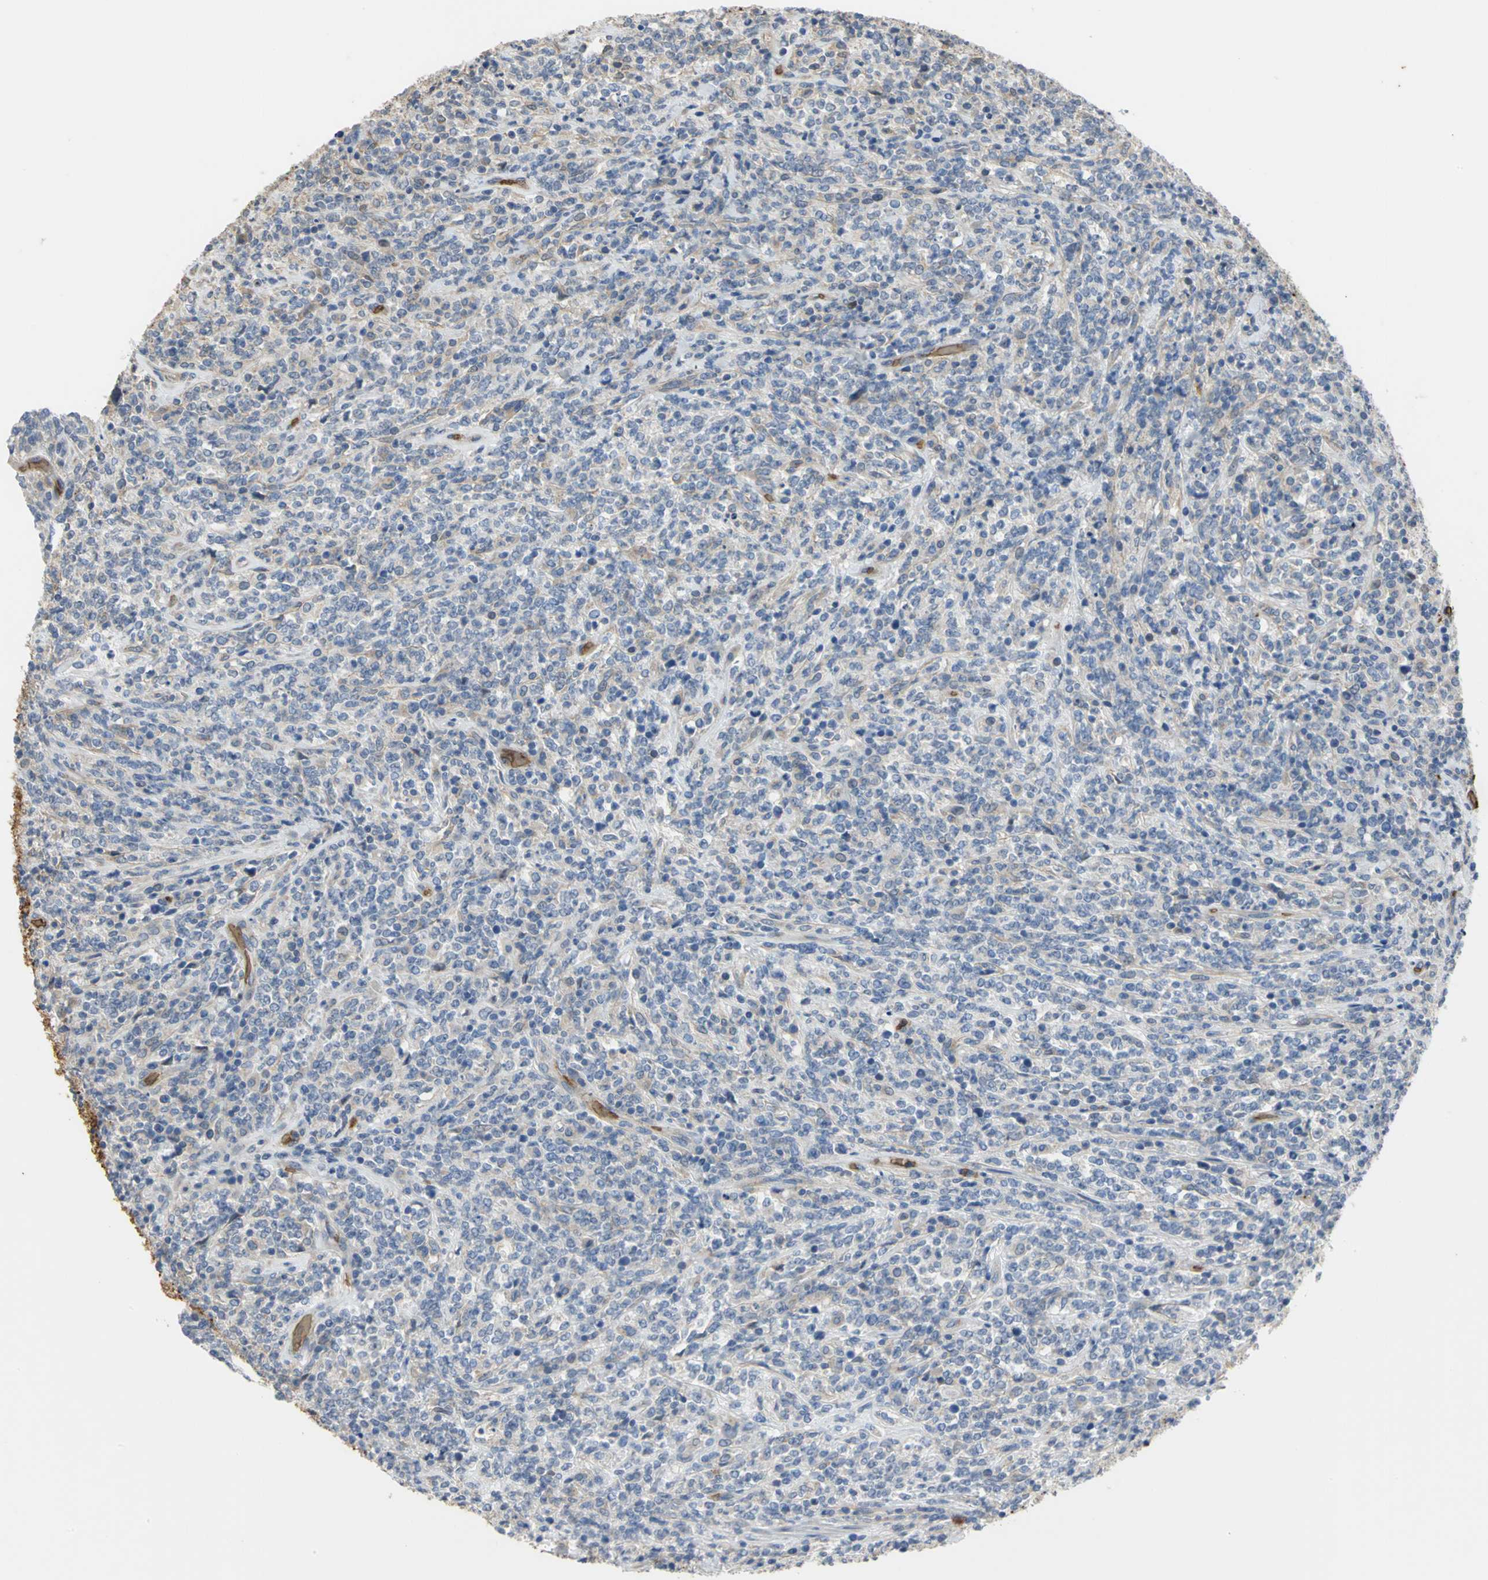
{"staining": {"intensity": "moderate", "quantity": "25%-75%", "location": "cytoplasmic/membranous"}, "tissue": "lymphoma", "cell_type": "Tumor cells", "image_type": "cancer", "snomed": [{"axis": "morphology", "description": "Malignant lymphoma, non-Hodgkin's type, High grade"}, {"axis": "topography", "description": "Soft tissue"}], "caption": "Human malignant lymphoma, non-Hodgkin's type (high-grade) stained with a brown dye exhibits moderate cytoplasmic/membranous positive staining in approximately 25%-75% of tumor cells.", "gene": "TREM1", "patient": {"sex": "male", "age": 18}}